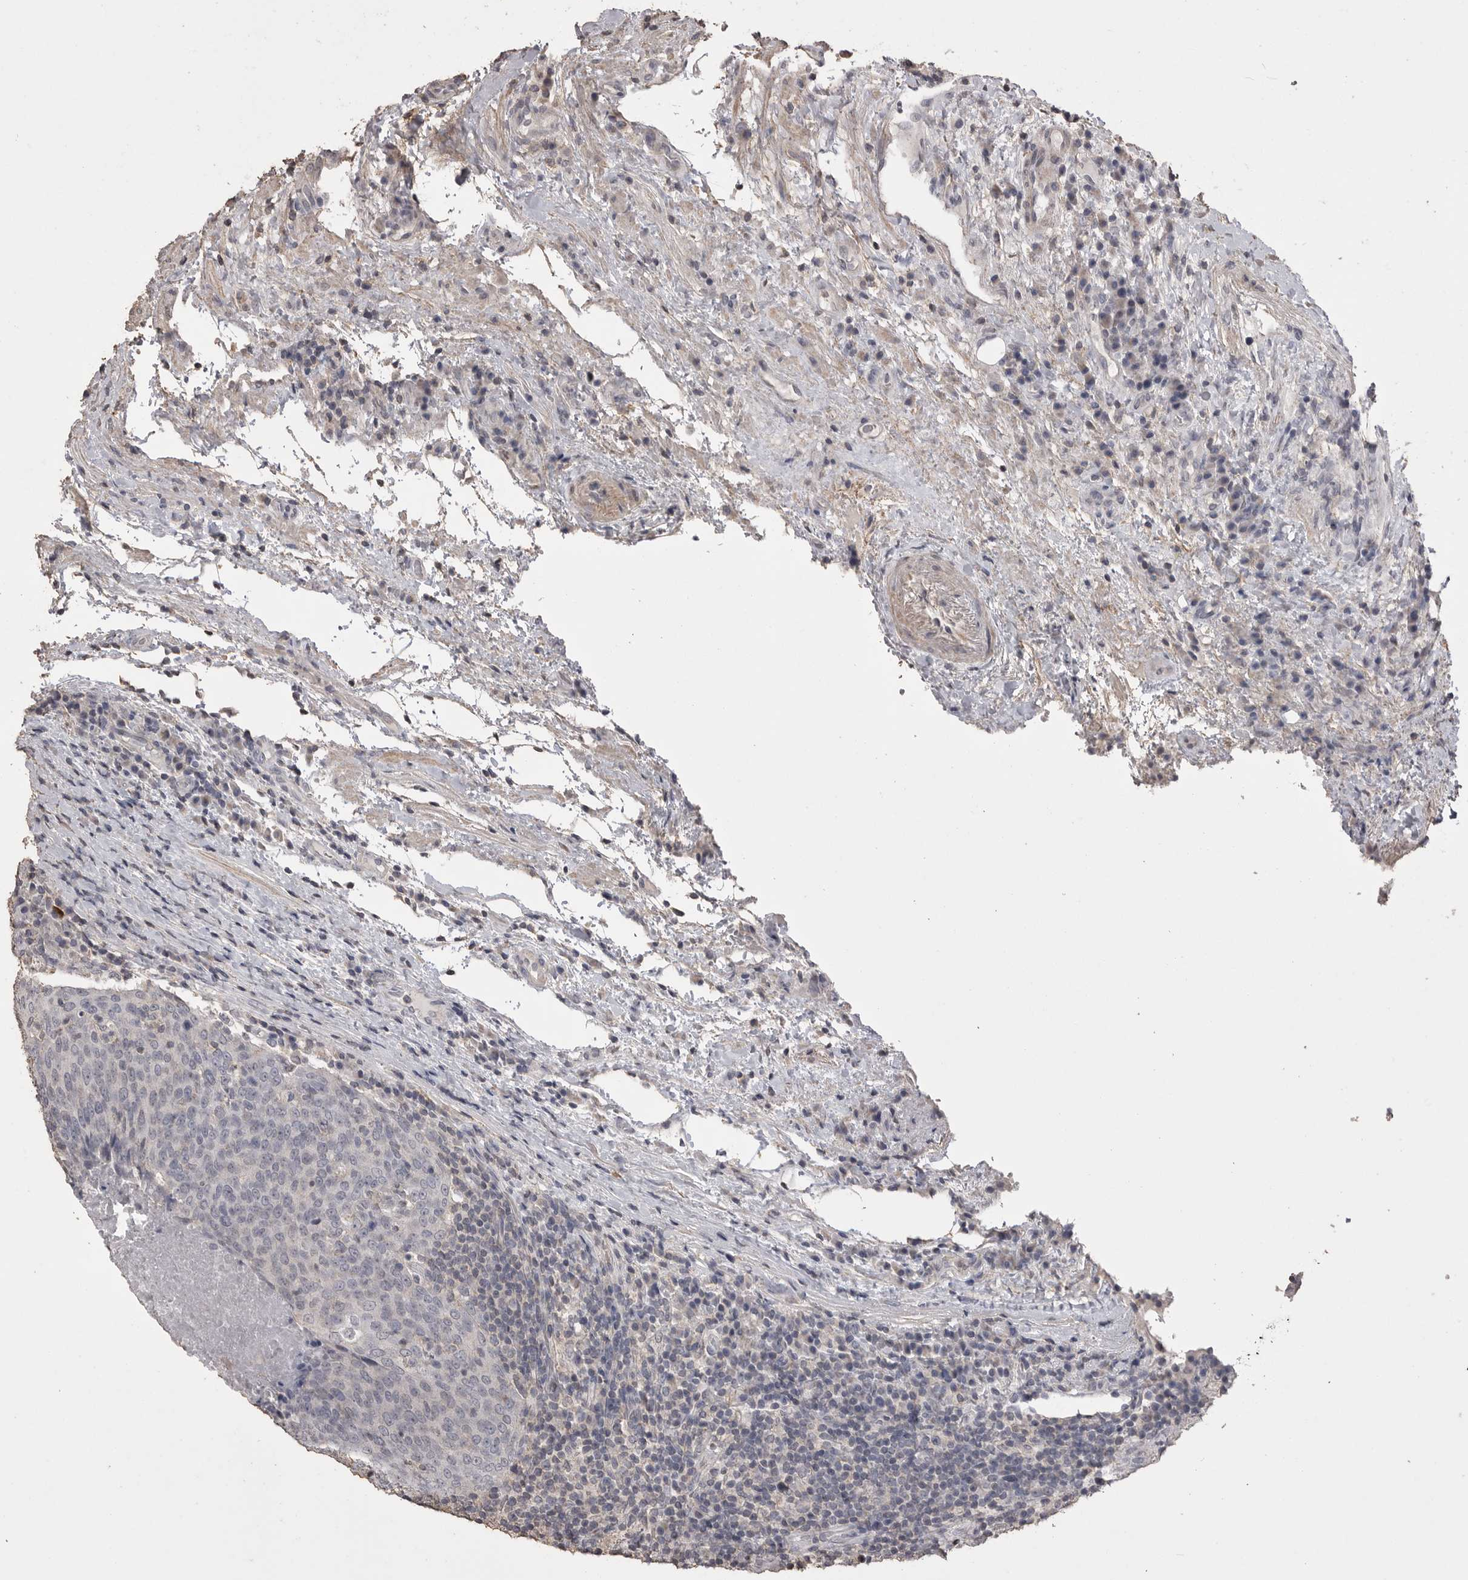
{"staining": {"intensity": "weak", "quantity": "<25%", "location": "cytoplasmic/membranous"}, "tissue": "head and neck cancer", "cell_type": "Tumor cells", "image_type": "cancer", "snomed": [{"axis": "morphology", "description": "Squamous cell carcinoma, NOS"}, {"axis": "morphology", "description": "Squamous cell carcinoma, metastatic, NOS"}, {"axis": "topography", "description": "Lymph node"}, {"axis": "topography", "description": "Head-Neck"}], "caption": "Immunohistochemistry of human head and neck cancer (squamous cell carcinoma) exhibits no expression in tumor cells.", "gene": "MMP7", "patient": {"sex": "male", "age": 62}}